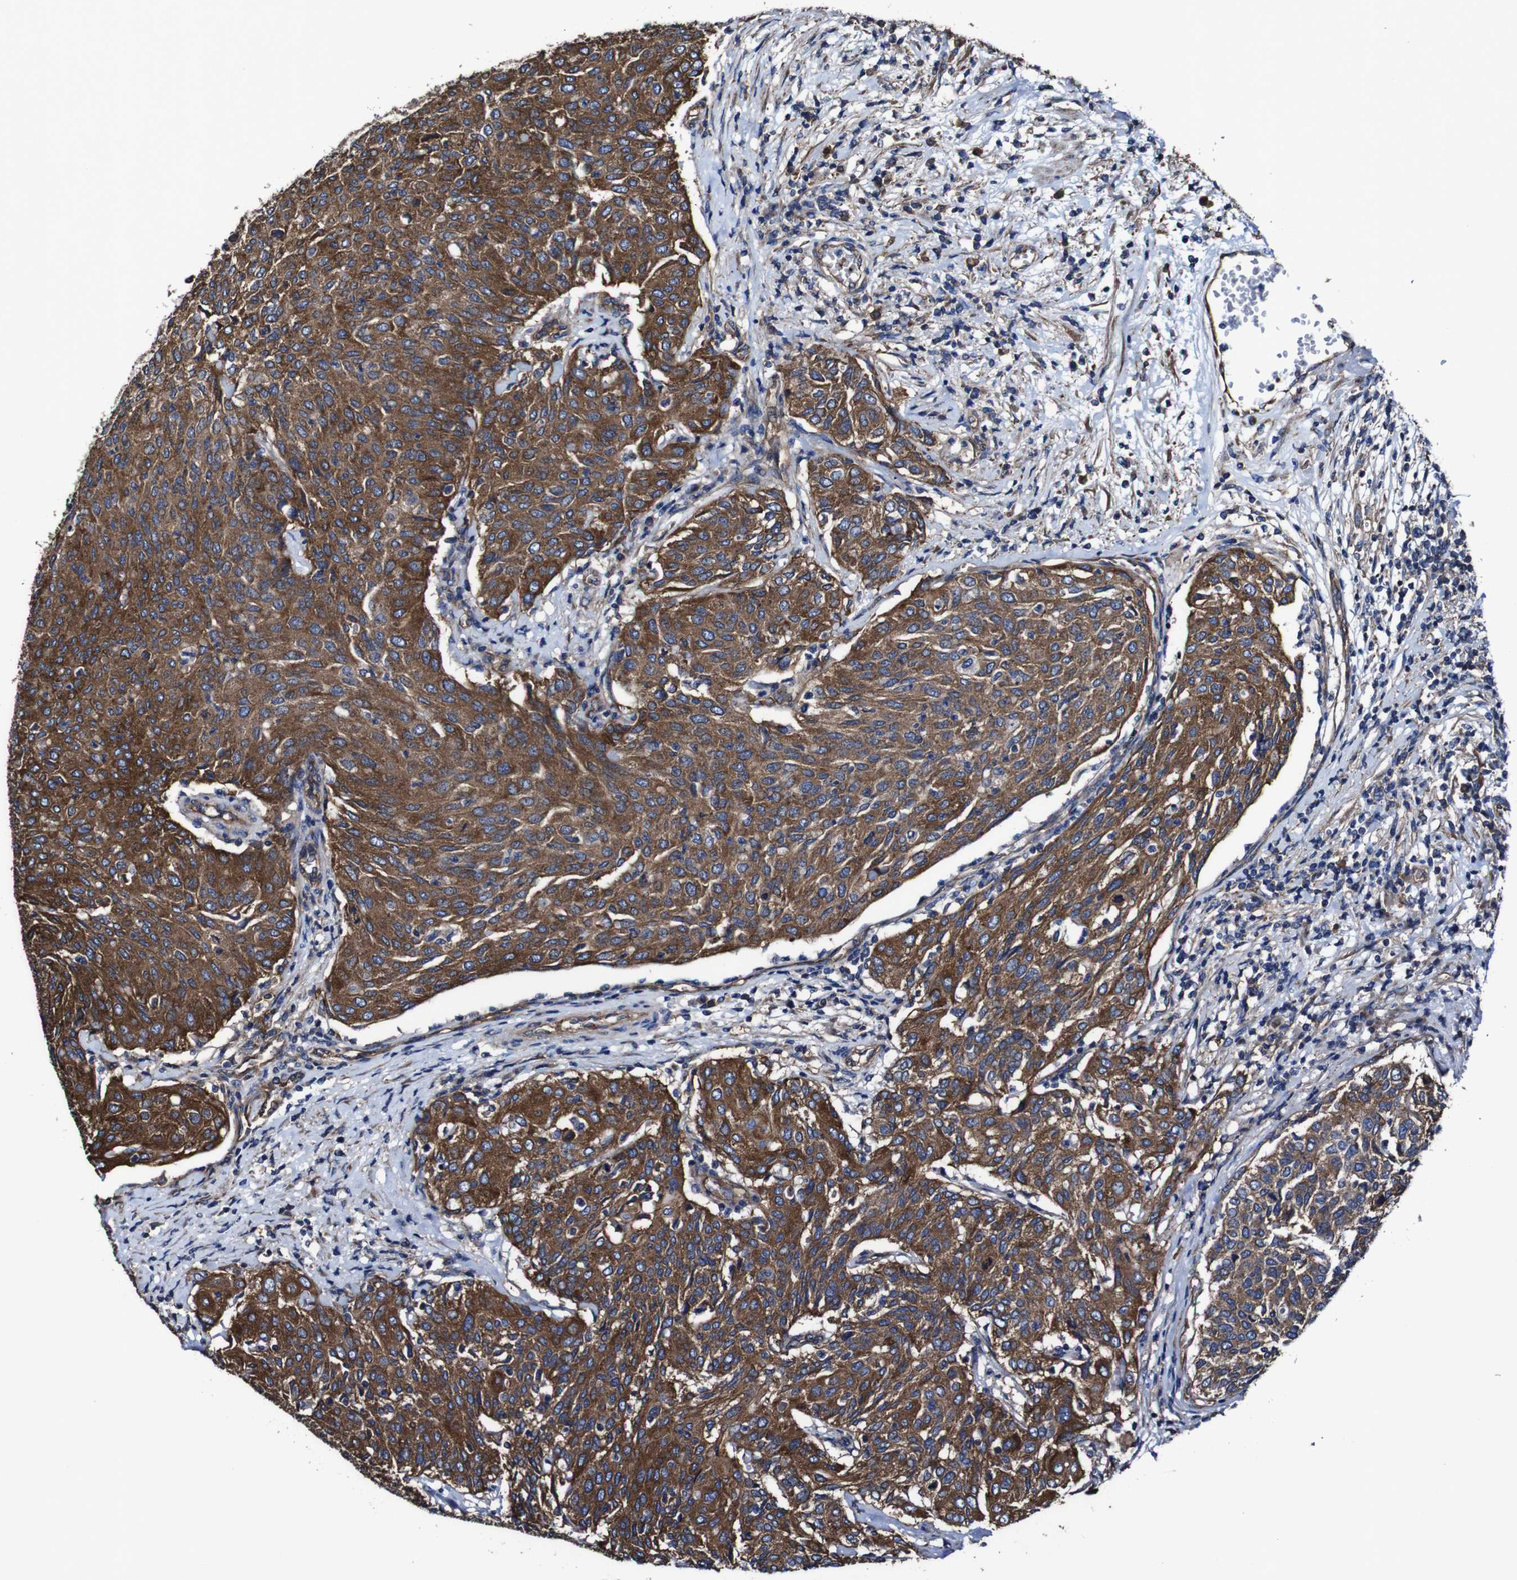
{"staining": {"intensity": "strong", "quantity": ">75%", "location": "cytoplasmic/membranous"}, "tissue": "urothelial cancer", "cell_type": "Tumor cells", "image_type": "cancer", "snomed": [{"axis": "morphology", "description": "Urothelial carcinoma, Low grade"}, {"axis": "topography", "description": "Urinary bladder"}], "caption": "Strong cytoplasmic/membranous protein expression is identified in approximately >75% of tumor cells in low-grade urothelial carcinoma. (DAB (3,3'-diaminobenzidine) = brown stain, brightfield microscopy at high magnification).", "gene": "CSF1R", "patient": {"sex": "female", "age": 79}}